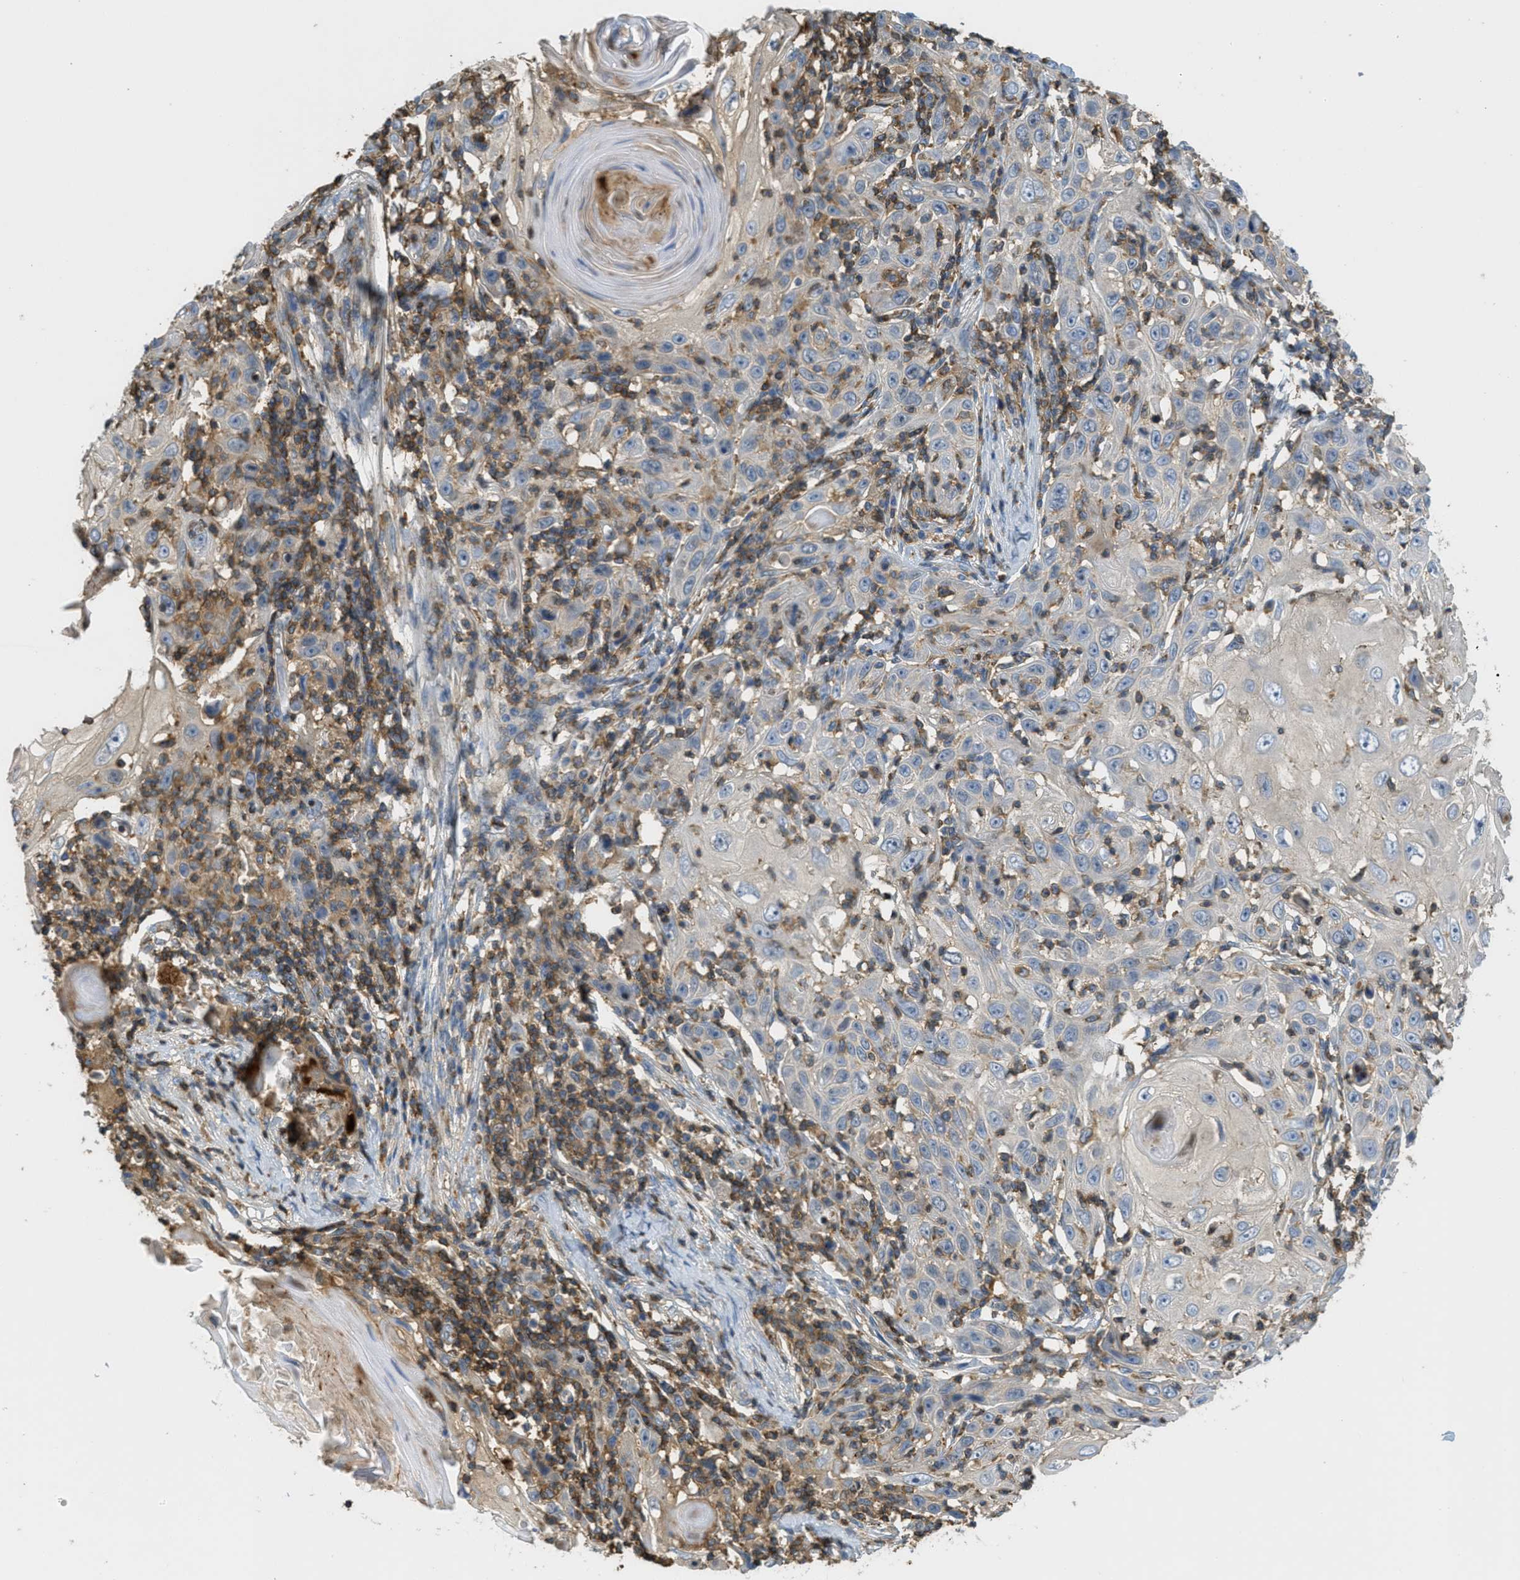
{"staining": {"intensity": "weak", "quantity": "<25%", "location": "cytoplasmic/membranous"}, "tissue": "skin cancer", "cell_type": "Tumor cells", "image_type": "cancer", "snomed": [{"axis": "morphology", "description": "Squamous cell carcinoma, NOS"}, {"axis": "topography", "description": "Skin"}], "caption": "Tumor cells show no significant protein expression in skin cancer (squamous cell carcinoma).", "gene": "GRIK2", "patient": {"sex": "female", "age": 88}}